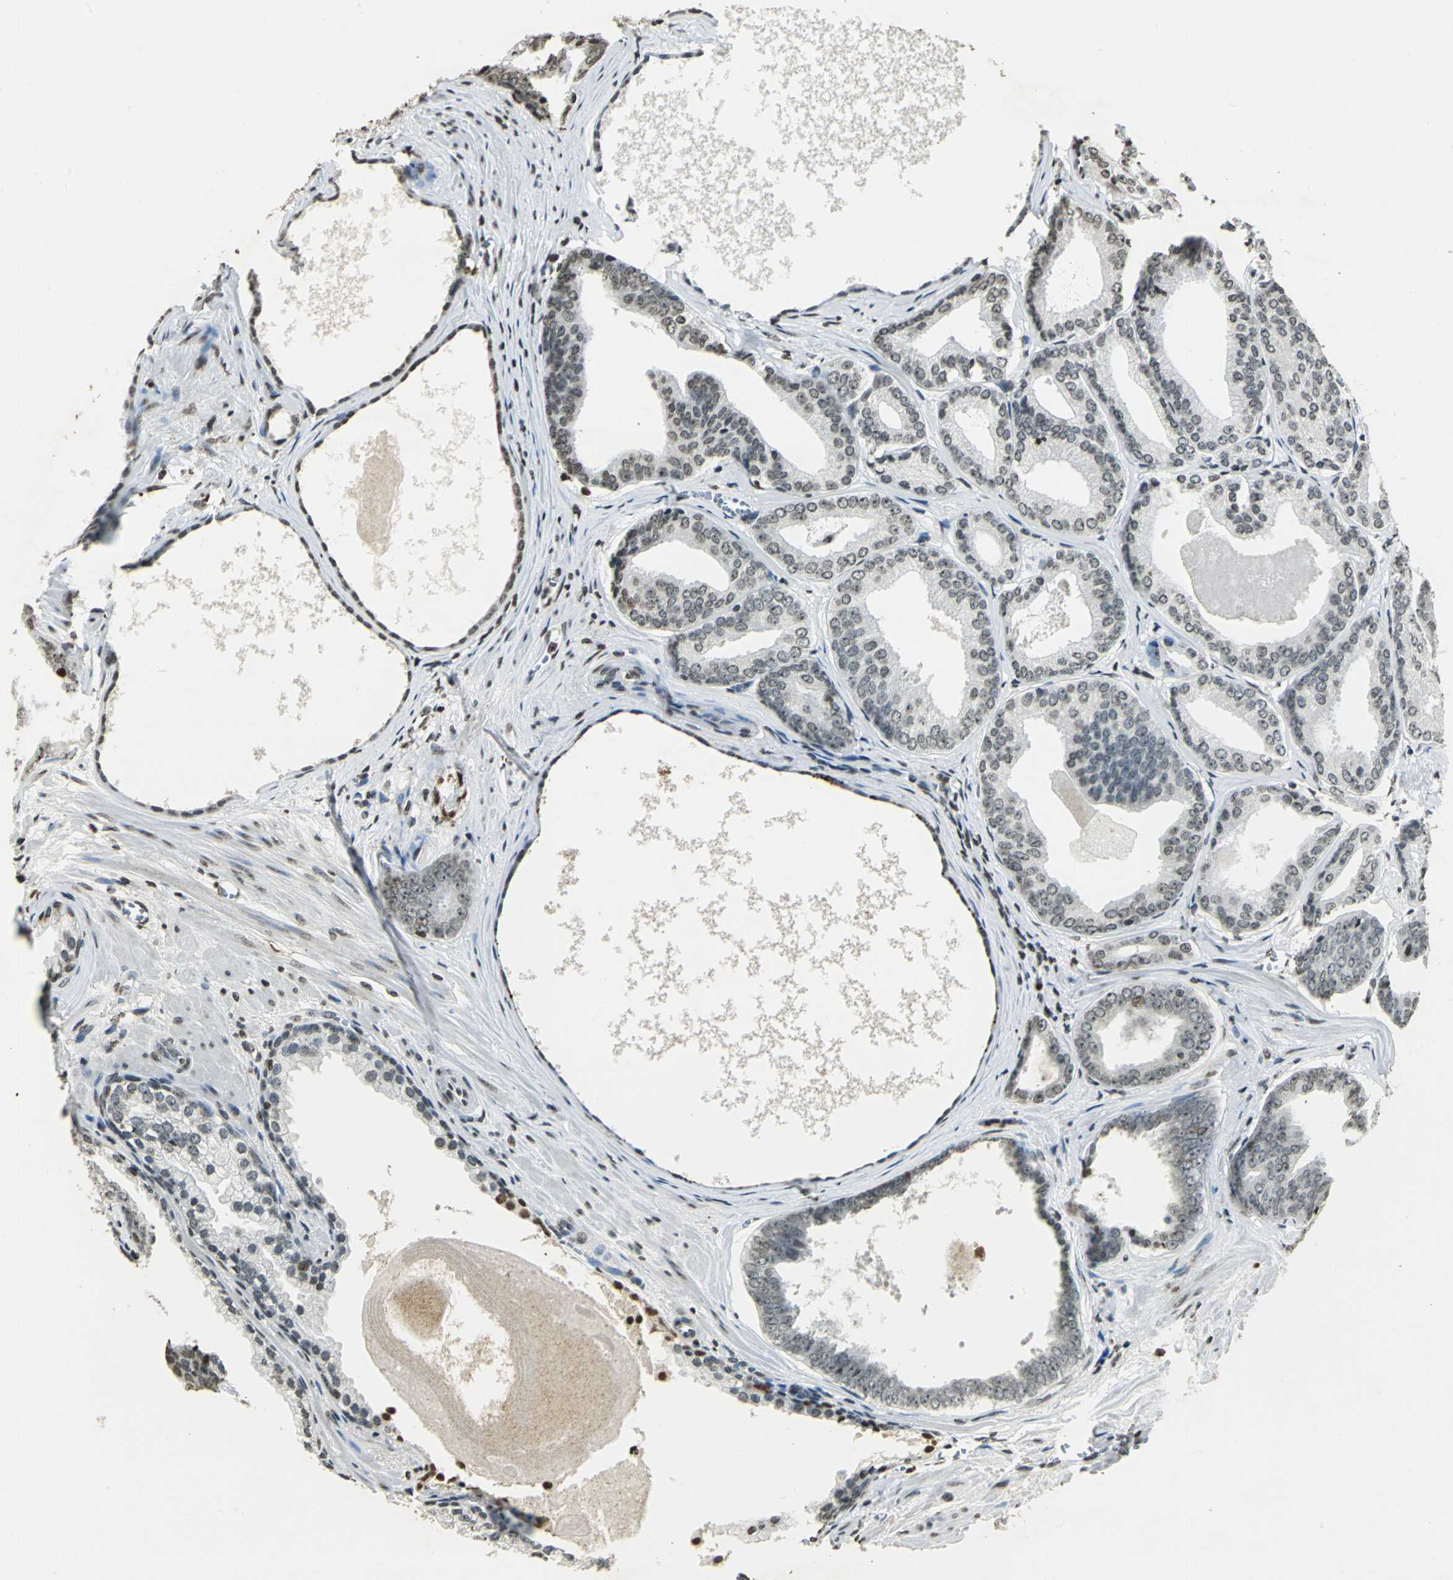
{"staining": {"intensity": "weak", "quantity": ">75%", "location": "nuclear"}, "tissue": "prostate cancer", "cell_type": "Tumor cells", "image_type": "cancer", "snomed": [{"axis": "morphology", "description": "Adenocarcinoma, Medium grade"}, {"axis": "topography", "description": "Prostate"}], "caption": "Tumor cells exhibit low levels of weak nuclear staining in approximately >75% of cells in human prostate cancer.", "gene": "MCM4", "patient": {"sex": "male", "age": 79}}